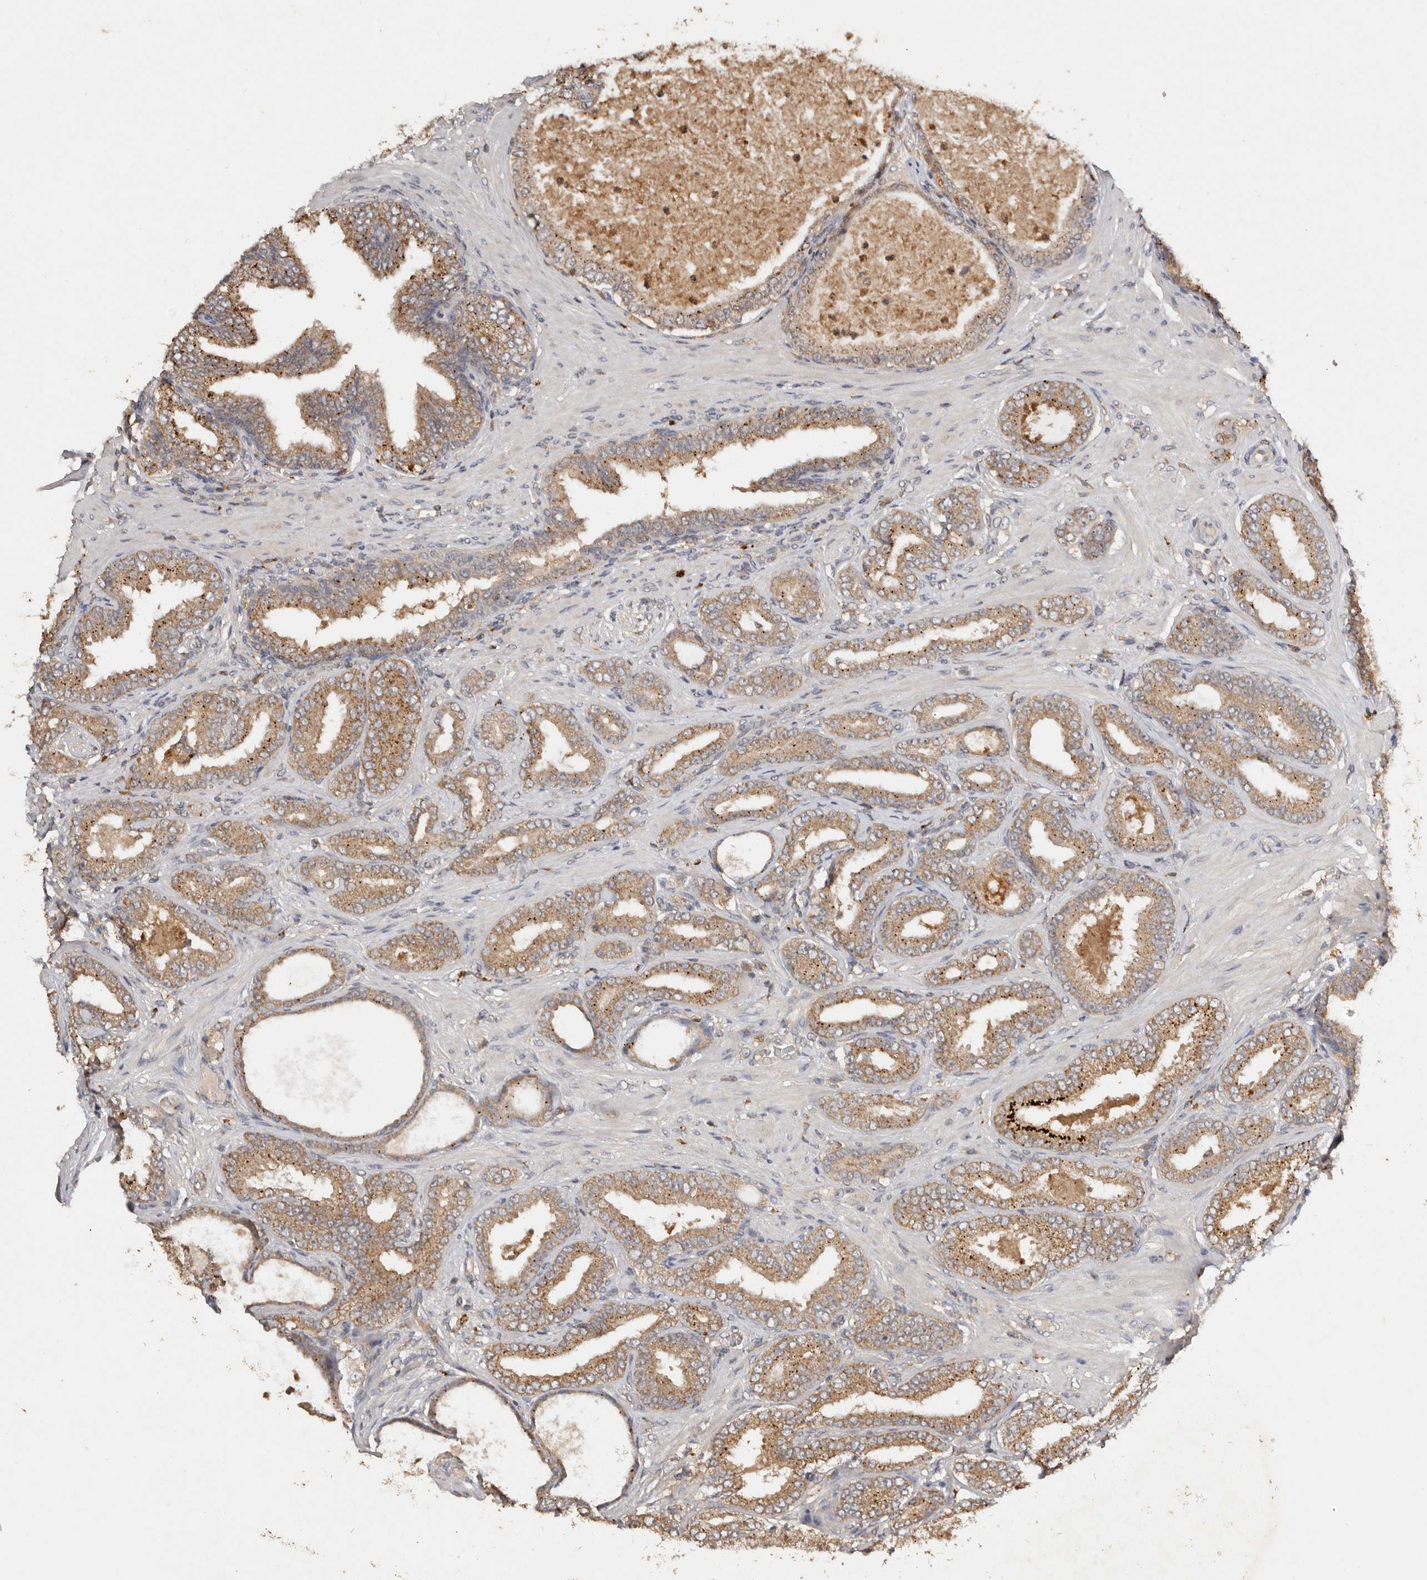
{"staining": {"intensity": "moderate", "quantity": ">75%", "location": "cytoplasmic/membranous"}, "tissue": "prostate cancer", "cell_type": "Tumor cells", "image_type": "cancer", "snomed": [{"axis": "morphology", "description": "Adenocarcinoma, Low grade"}, {"axis": "topography", "description": "Prostate"}], "caption": "Prostate cancer (adenocarcinoma (low-grade)) was stained to show a protein in brown. There is medium levels of moderate cytoplasmic/membranous expression in approximately >75% of tumor cells.", "gene": "EDEM1", "patient": {"sex": "male", "age": 63}}